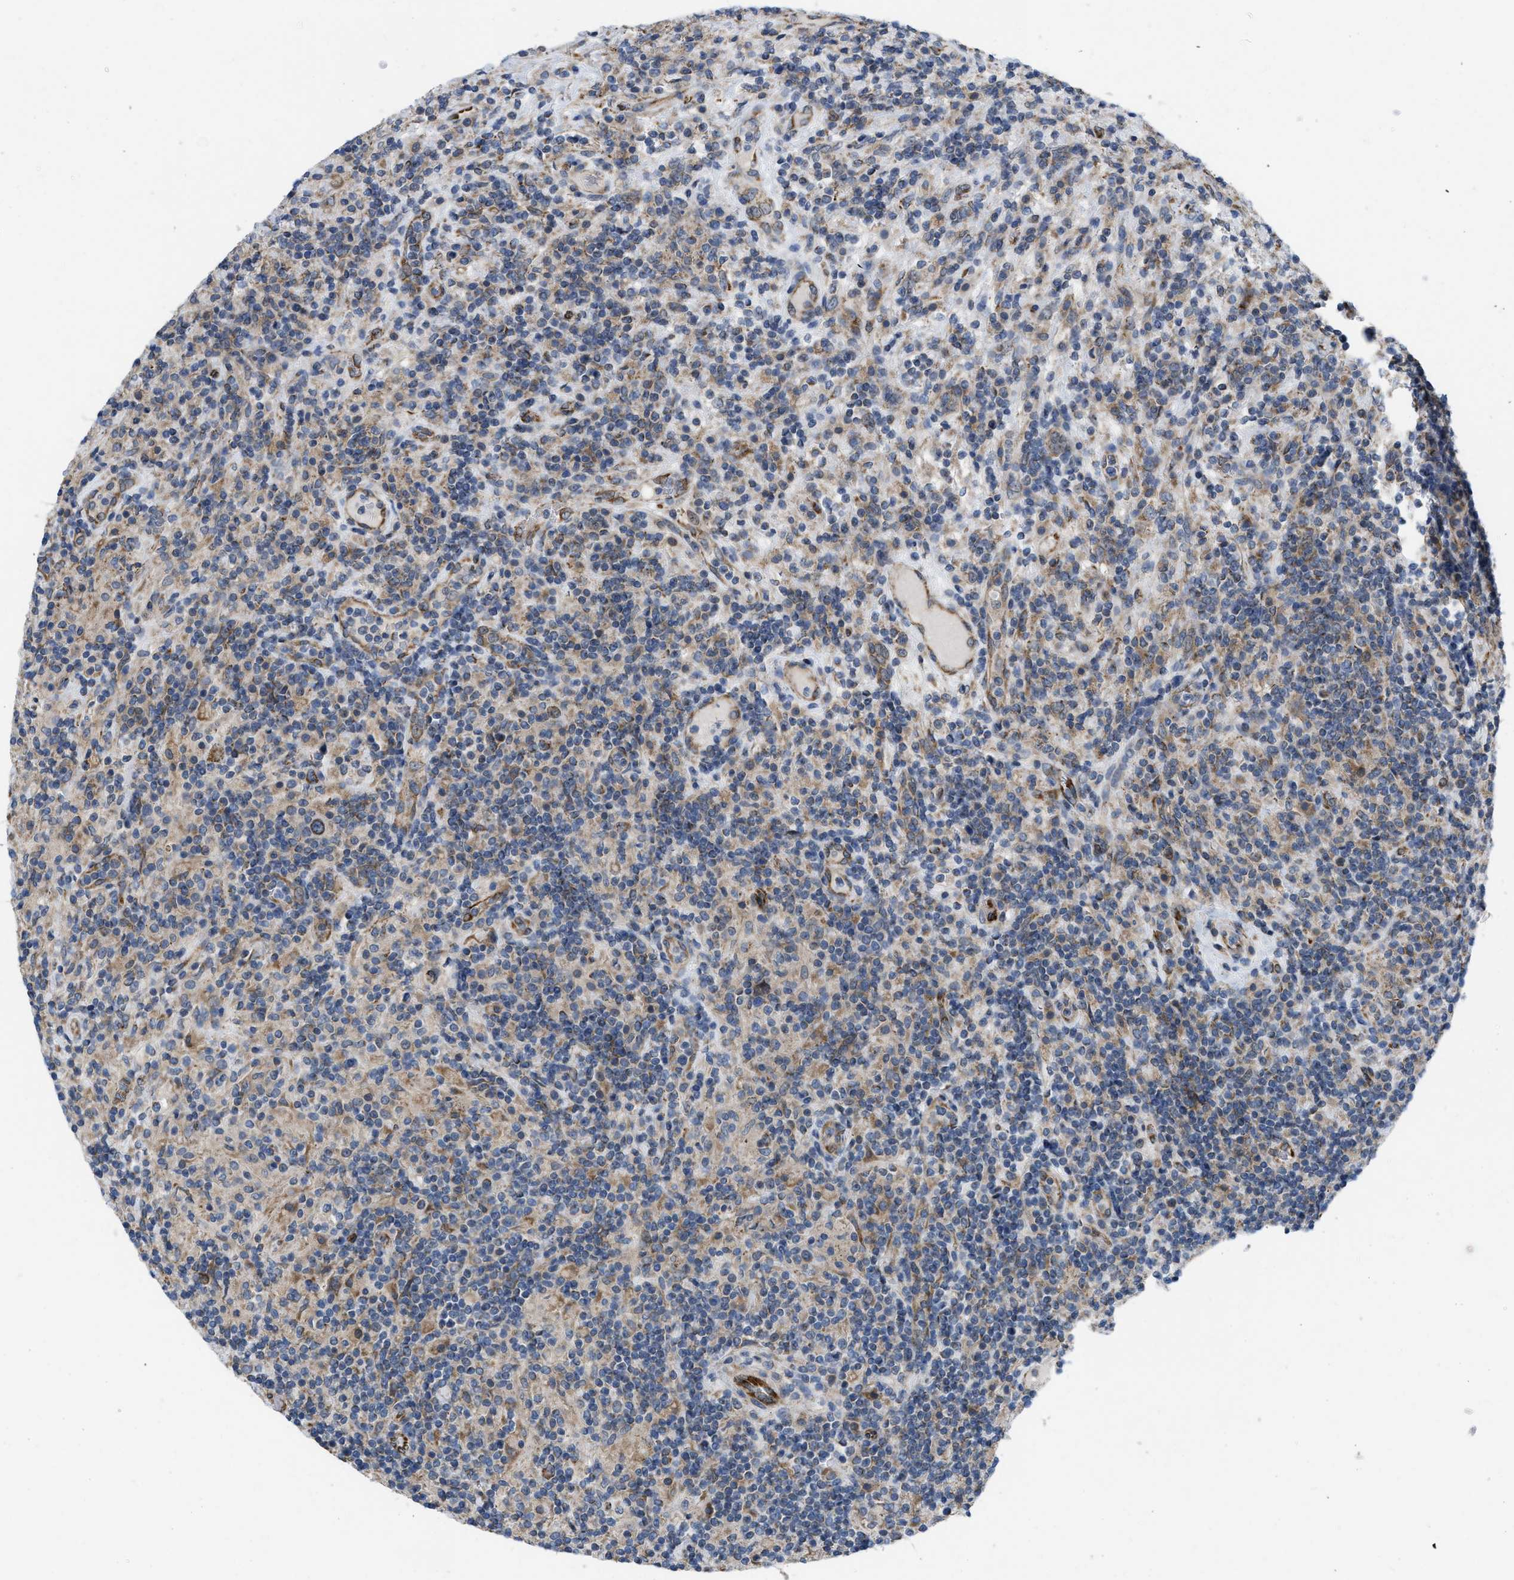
{"staining": {"intensity": "weak", "quantity": ">75%", "location": "cytoplasmic/membranous"}, "tissue": "lymphoma", "cell_type": "Tumor cells", "image_type": "cancer", "snomed": [{"axis": "morphology", "description": "Hodgkin's disease, NOS"}, {"axis": "topography", "description": "Lymph node"}], "caption": "A low amount of weak cytoplasmic/membranous positivity is identified in approximately >75% of tumor cells in Hodgkin's disease tissue.", "gene": "EOGT", "patient": {"sex": "male", "age": 70}}